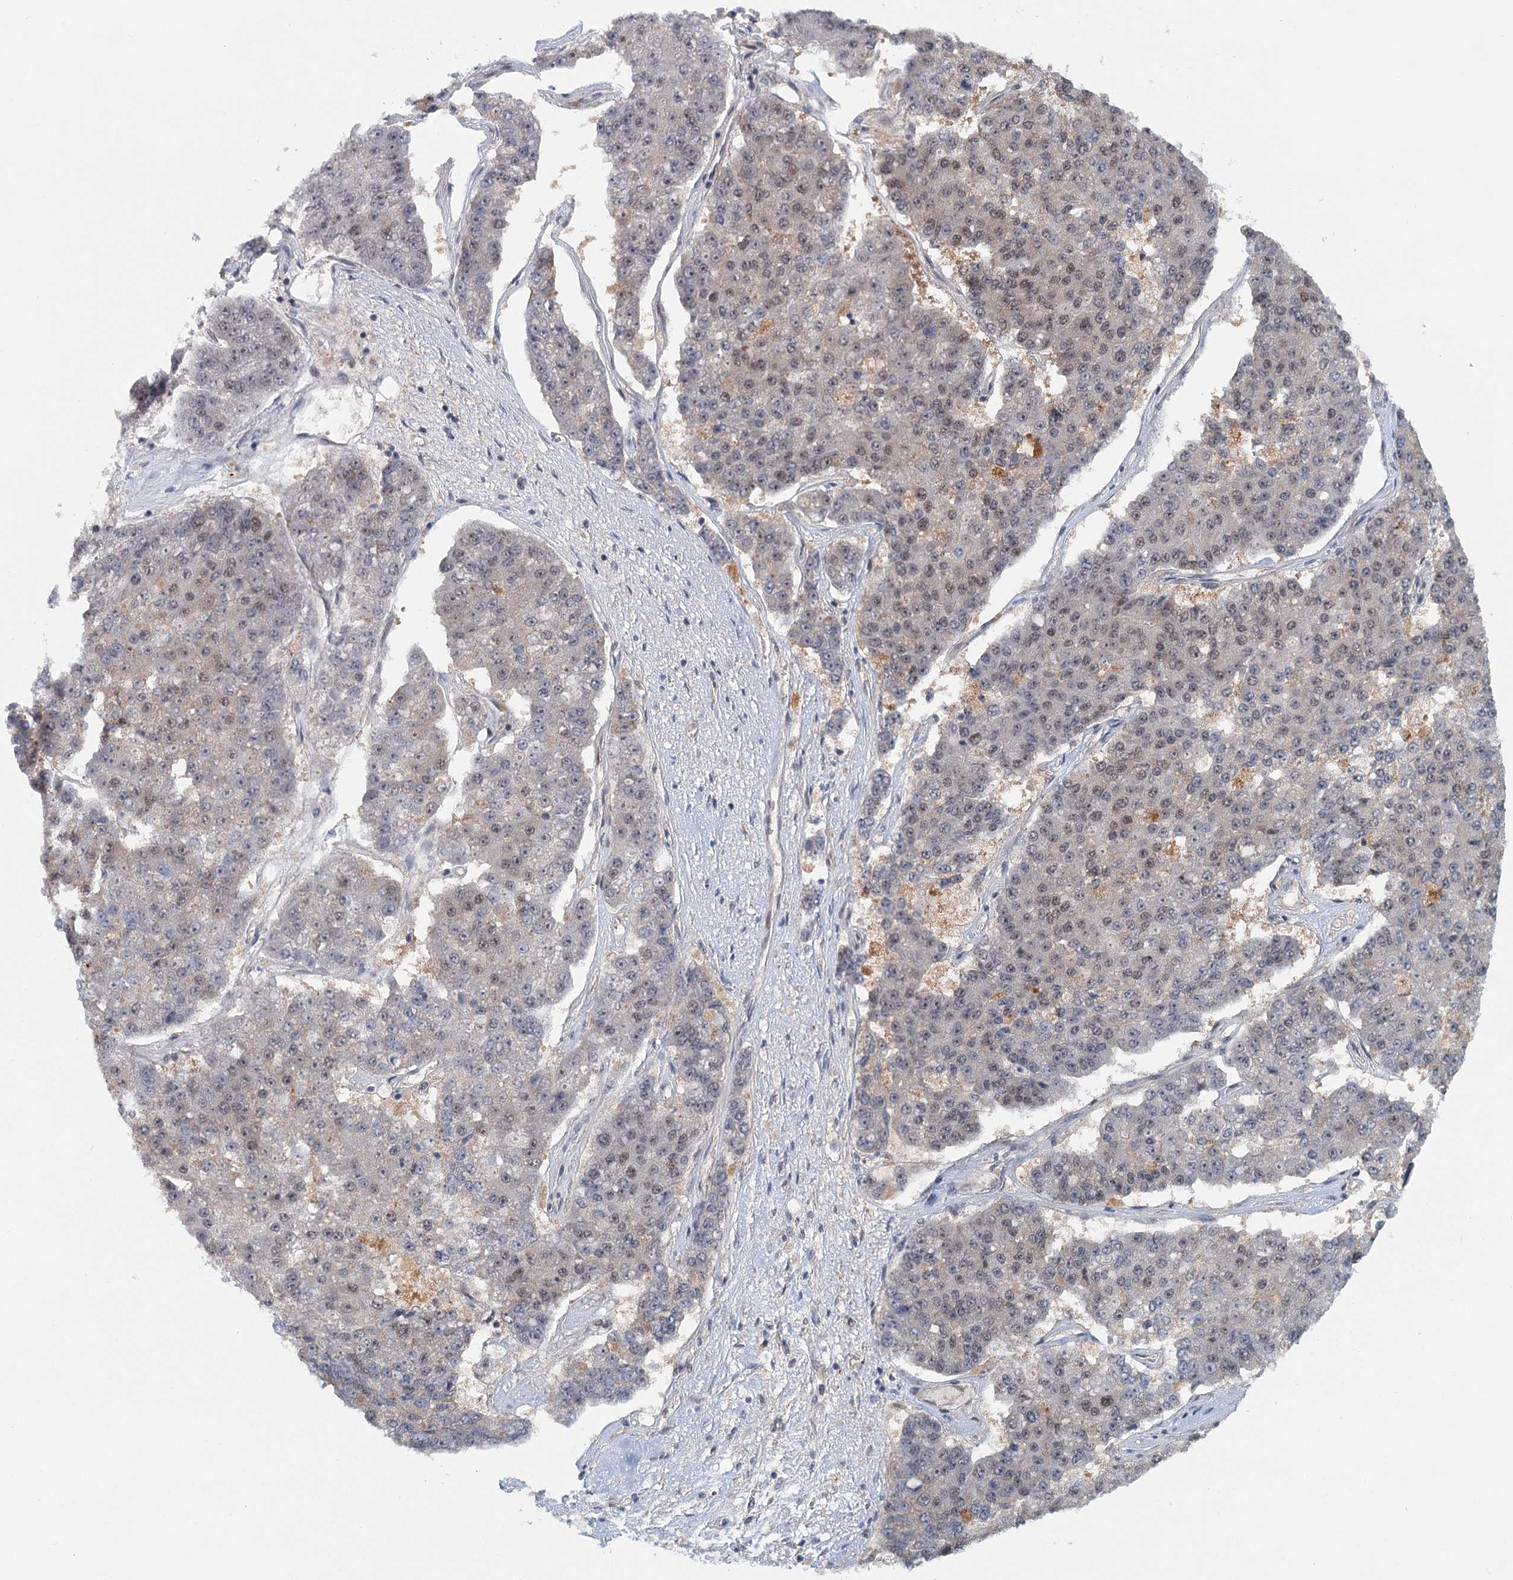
{"staining": {"intensity": "weak", "quantity": "25%-75%", "location": "nuclear"}, "tissue": "pancreatic cancer", "cell_type": "Tumor cells", "image_type": "cancer", "snomed": [{"axis": "morphology", "description": "Adenocarcinoma, NOS"}, {"axis": "topography", "description": "Pancreas"}], "caption": "The photomicrograph reveals a brown stain indicating the presence of a protein in the nuclear of tumor cells in adenocarcinoma (pancreatic).", "gene": "TAS2R42", "patient": {"sex": "male", "age": 50}}